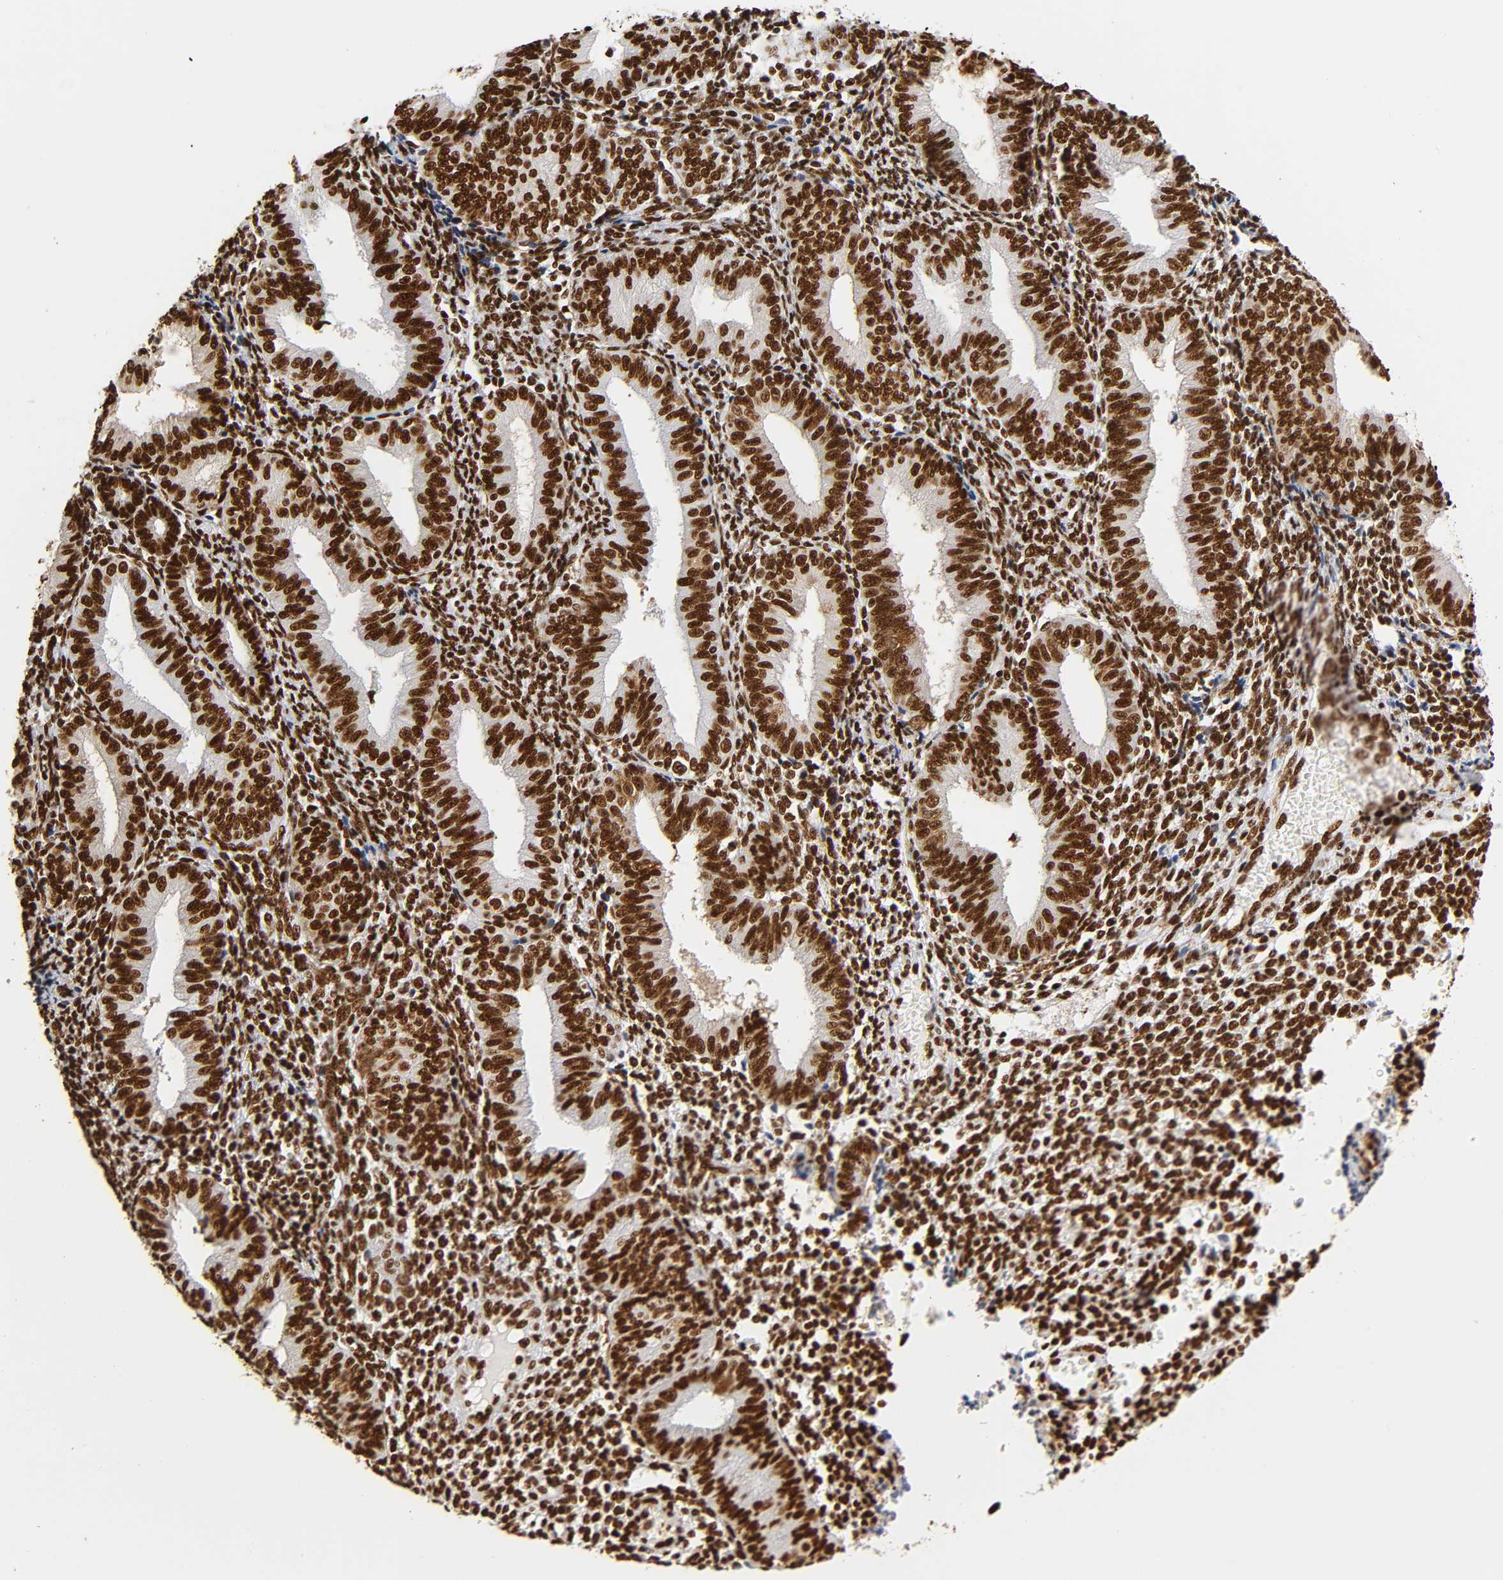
{"staining": {"intensity": "strong", "quantity": ">75%", "location": "nuclear"}, "tissue": "endometrium", "cell_type": "Cells in endometrial stroma", "image_type": "normal", "snomed": [{"axis": "morphology", "description": "Normal tissue, NOS"}, {"axis": "topography", "description": "Endometrium"}], "caption": "The image shows immunohistochemical staining of unremarkable endometrium. There is strong nuclear staining is present in about >75% of cells in endometrial stroma. (DAB (3,3'-diaminobenzidine) = brown stain, brightfield microscopy at high magnification).", "gene": "XRCC6", "patient": {"sex": "female", "age": 61}}